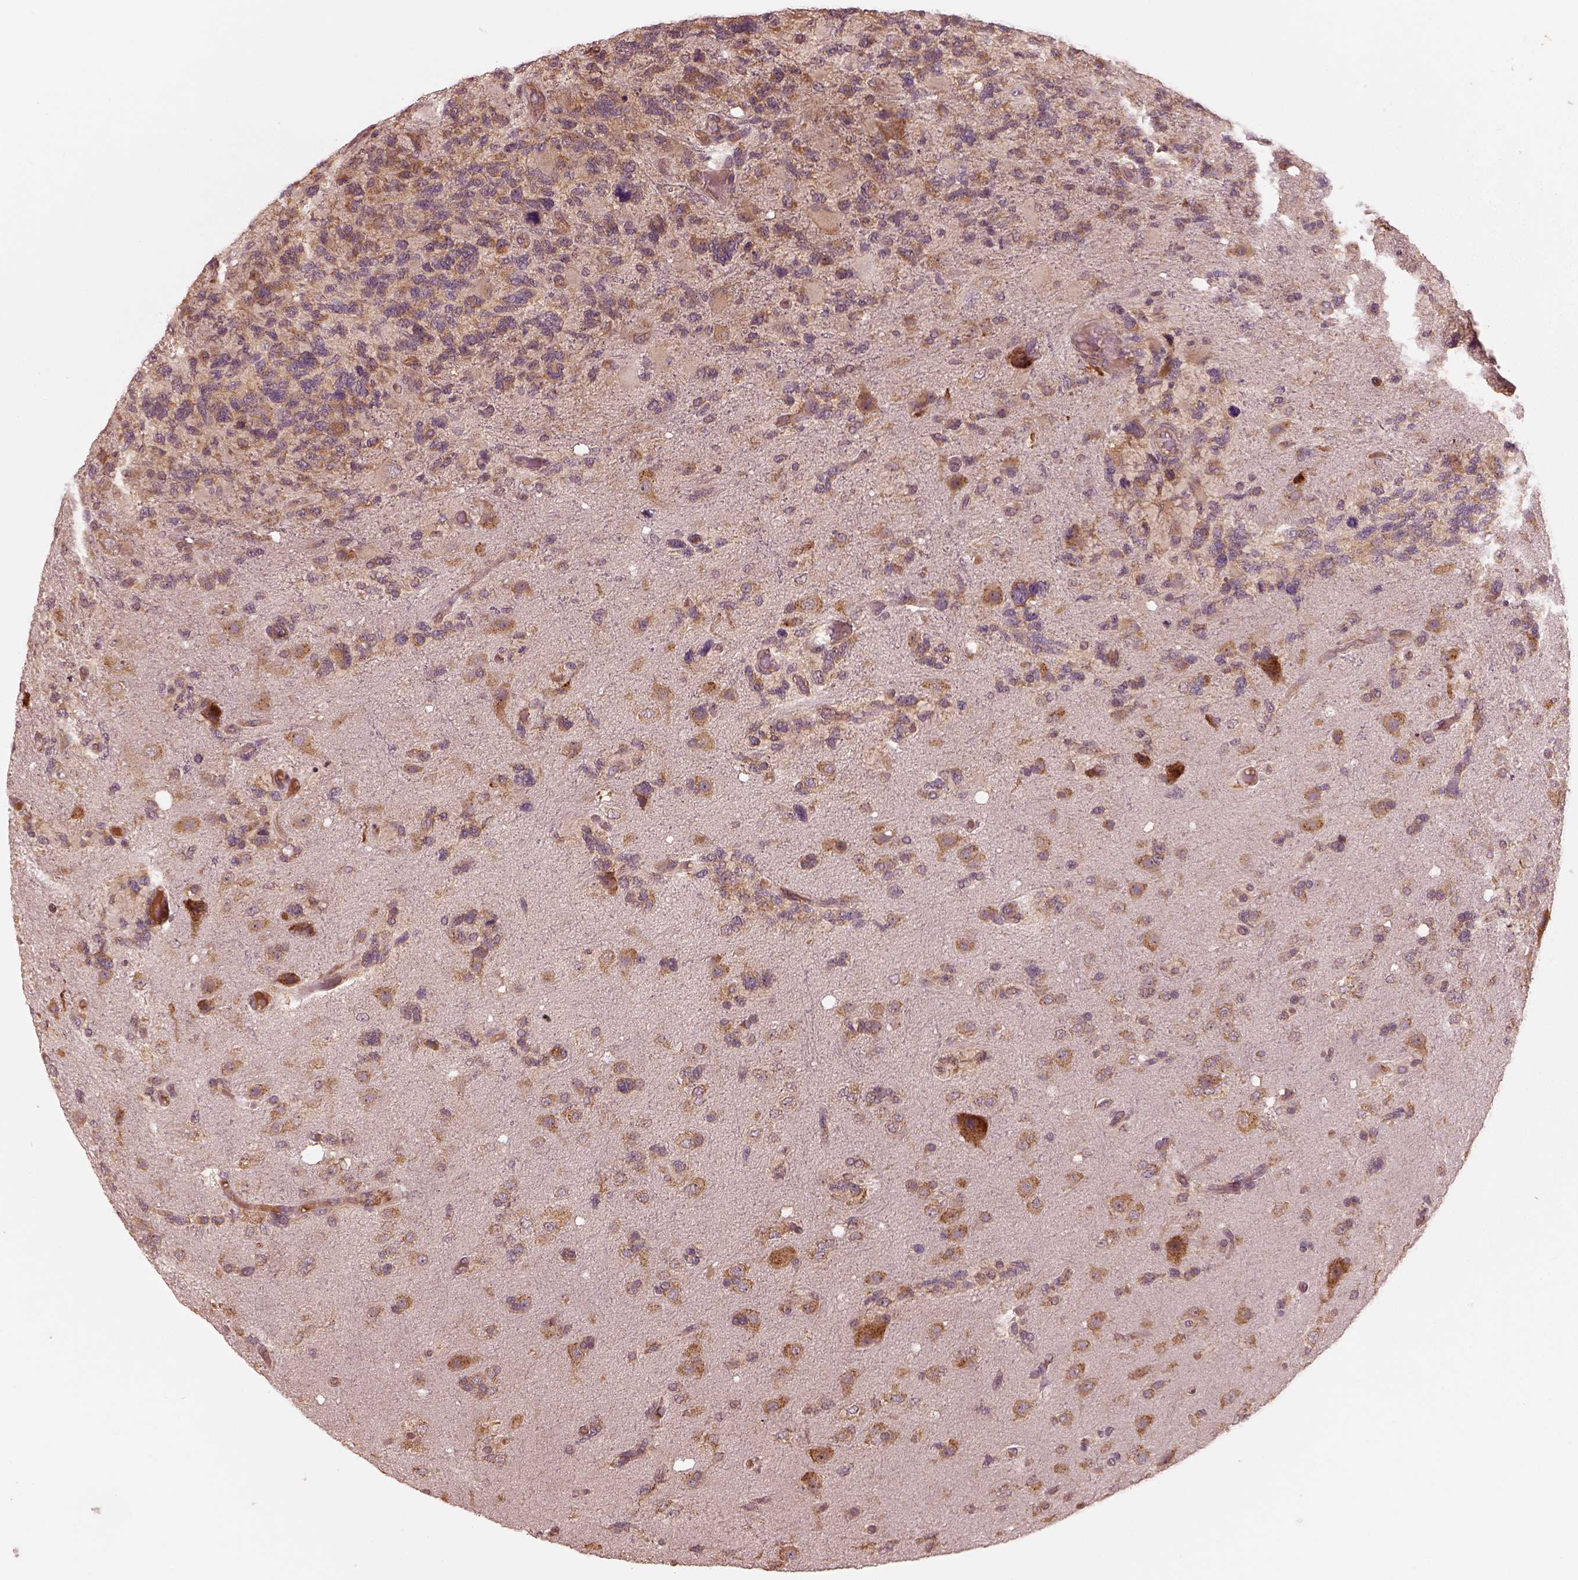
{"staining": {"intensity": "moderate", "quantity": ">75%", "location": "cytoplasmic/membranous"}, "tissue": "glioma", "cell_type": "Tumor cells", "image_type": "cancer", "snomed": [{"axis": "morphology", "description": "Glioma, malignant, High grade"}, {"axis": "topography", "description": "Brain"}], "caption": "High-grade glioma (malignant) stained for a protein (brown) demonstrates moderate cytoplasmic/membranous positive expression in approximately >75% of tumor cells.", "gene": "RPS5", "patient": {"sex": "female", "age": 71}}